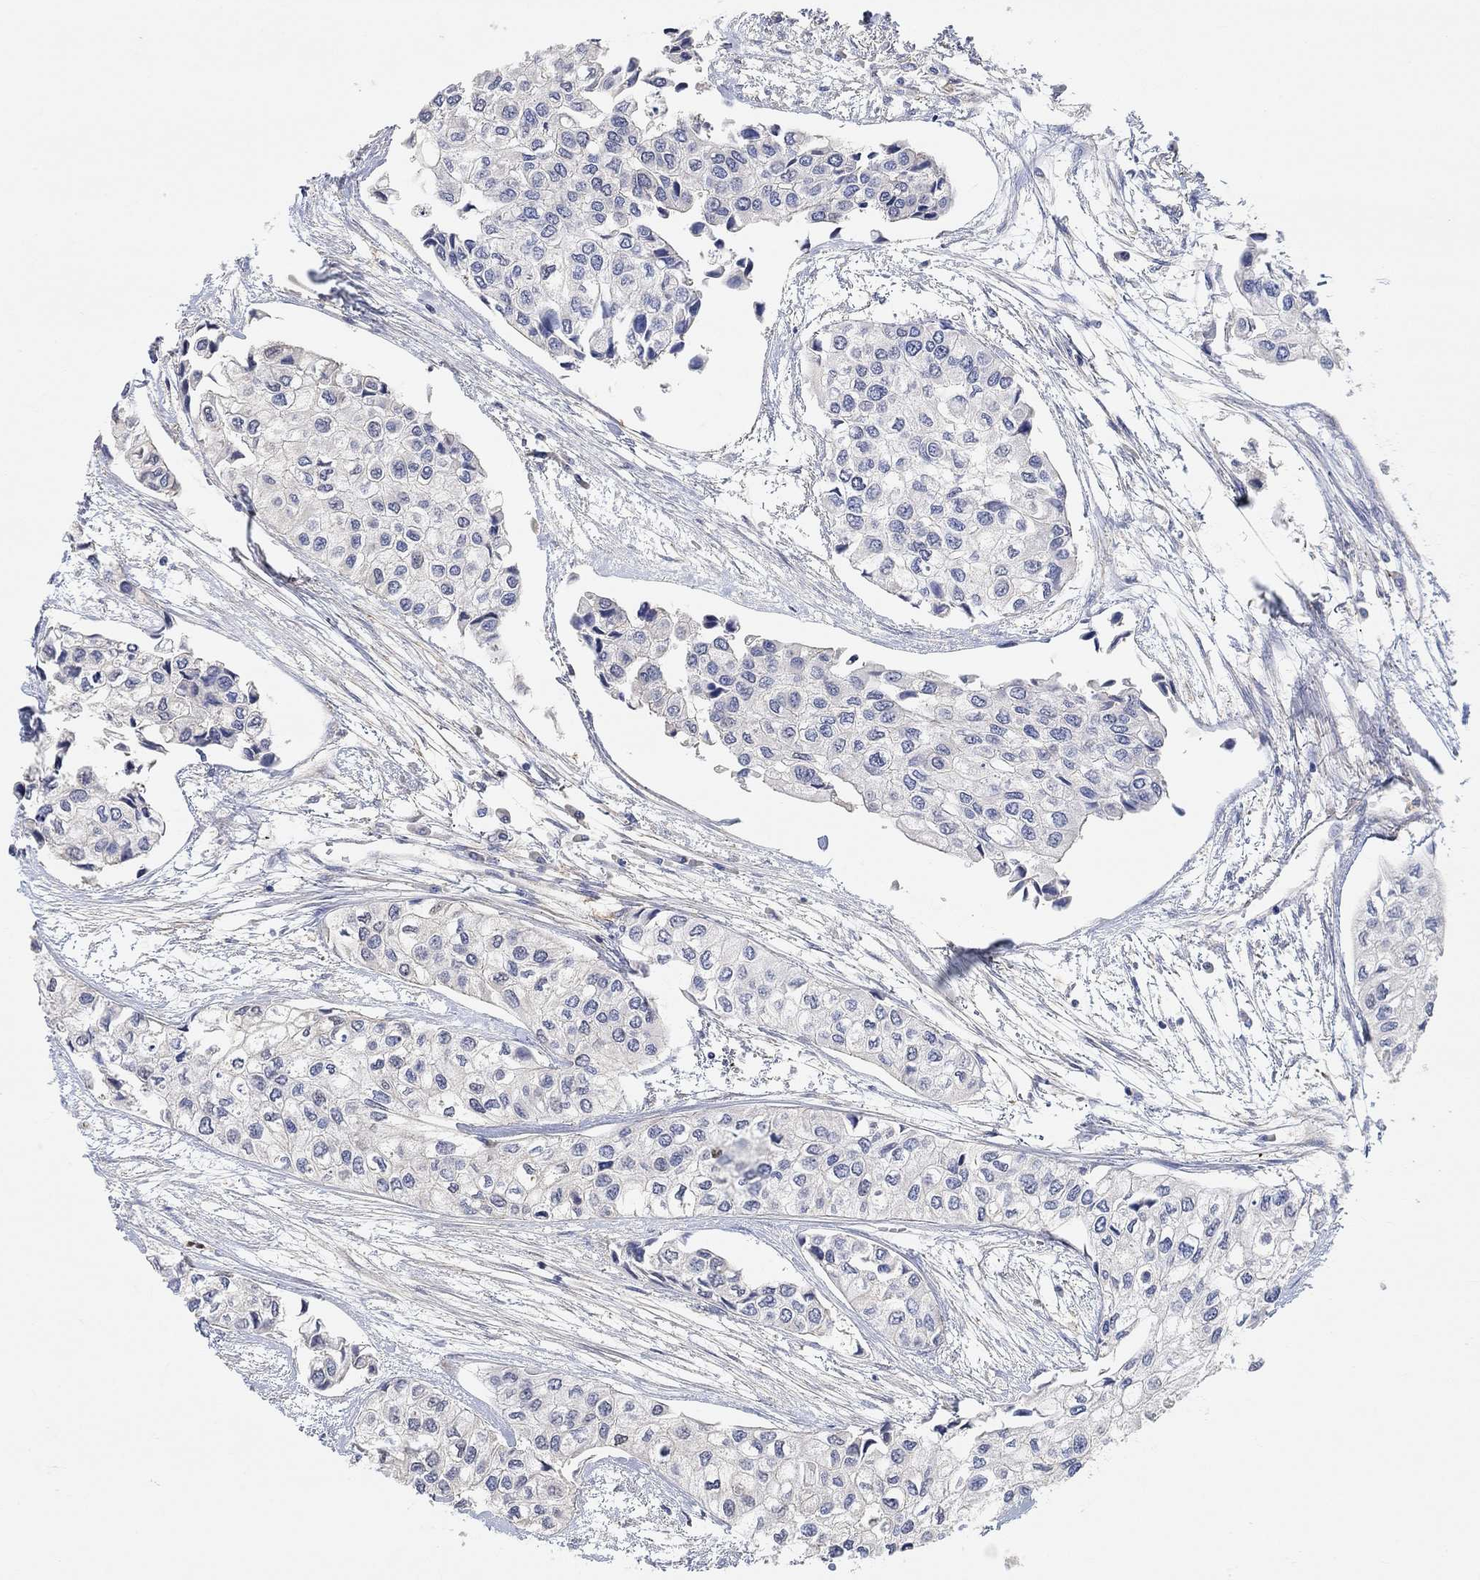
{"staining": {"intensity": "negative", "quantity": "none", "location": "none"}, "tissue": "urothelial cancer", "cell_type": "Tumor cells", "image_type": "cancer", "snomed": [{"axis": "morphology", "description": "Urothelial carcinoma, High grade"}, {"axis": "topography", "description": "Urinary bladder"}], "caption": "Image shows no protein positivity in tumor cells of urothelial cancer tissue.", "gene": "SYT16", "patient": {"sex": "male", "age": 73}}